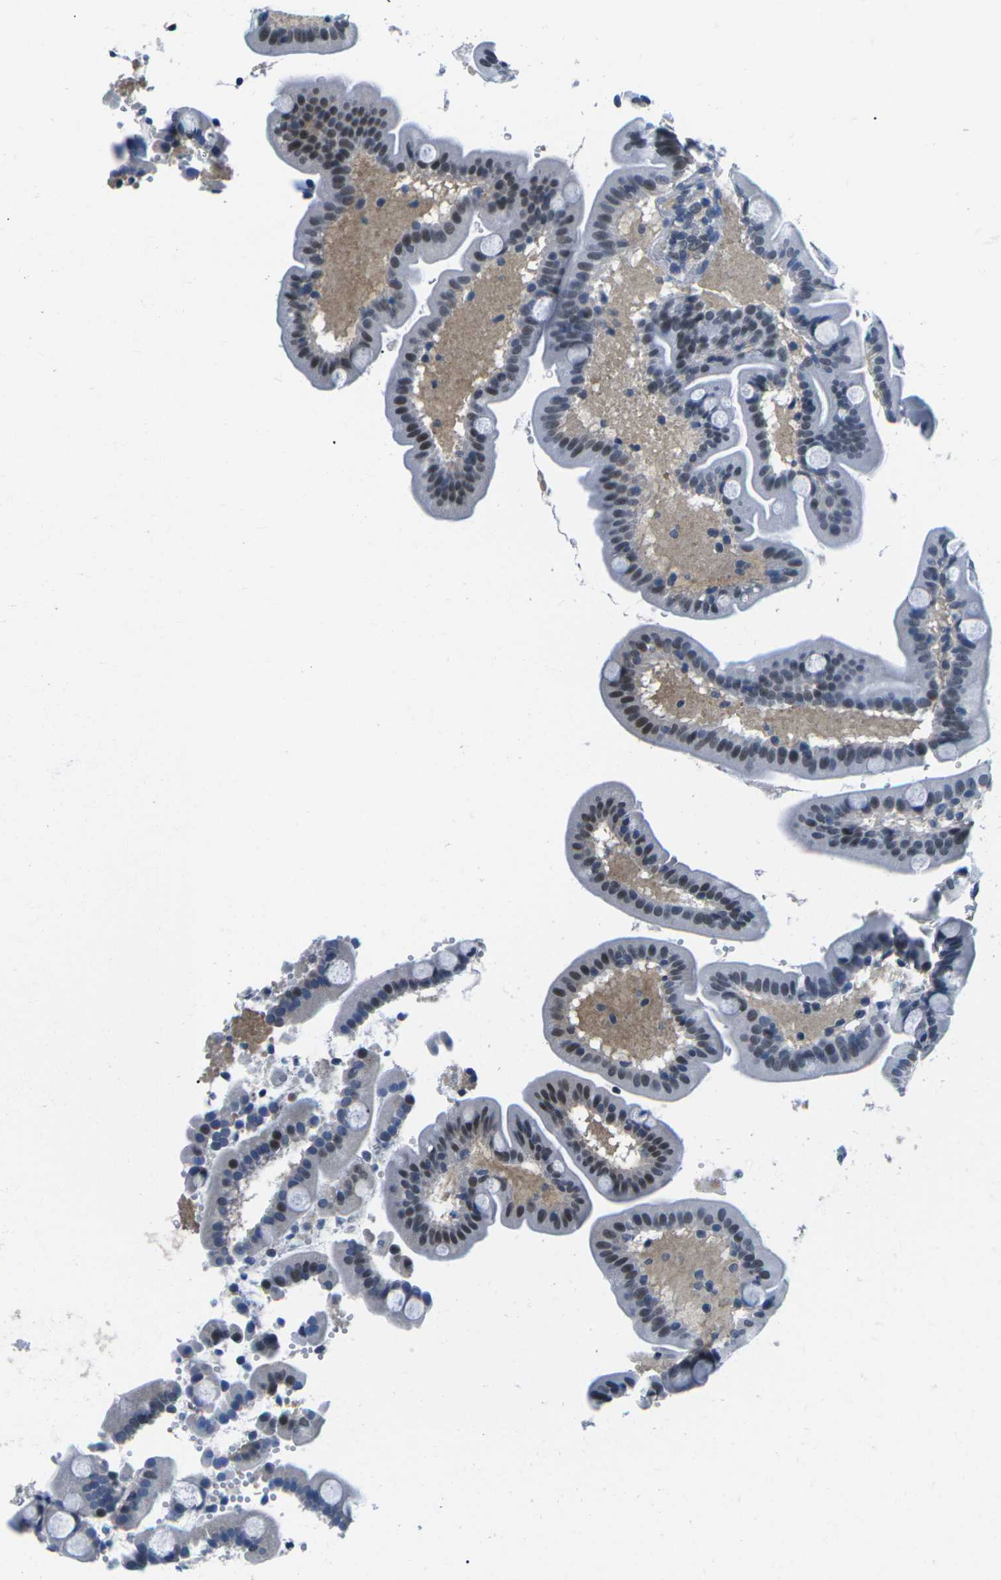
{"staining": {"intensity": "moderate", "quantity": "<25%", "location": "nuclear"}, "tissue": "duodenum", "cell_type": "Glandular cells", "image_type": "normal", "snomed": [{"axis": "morphology", "description": "Normal tissue, NOS"}, {"axis": "topography", "description": "Duodenum"}], "caption": "About <25% of glandular cells in unremarkable duodenum display moderate nuclear protein positivity as visualized by brown immunohistochemical staining.", "gene": "UBA7", "patient": {"sex": "male", "age": 54}}